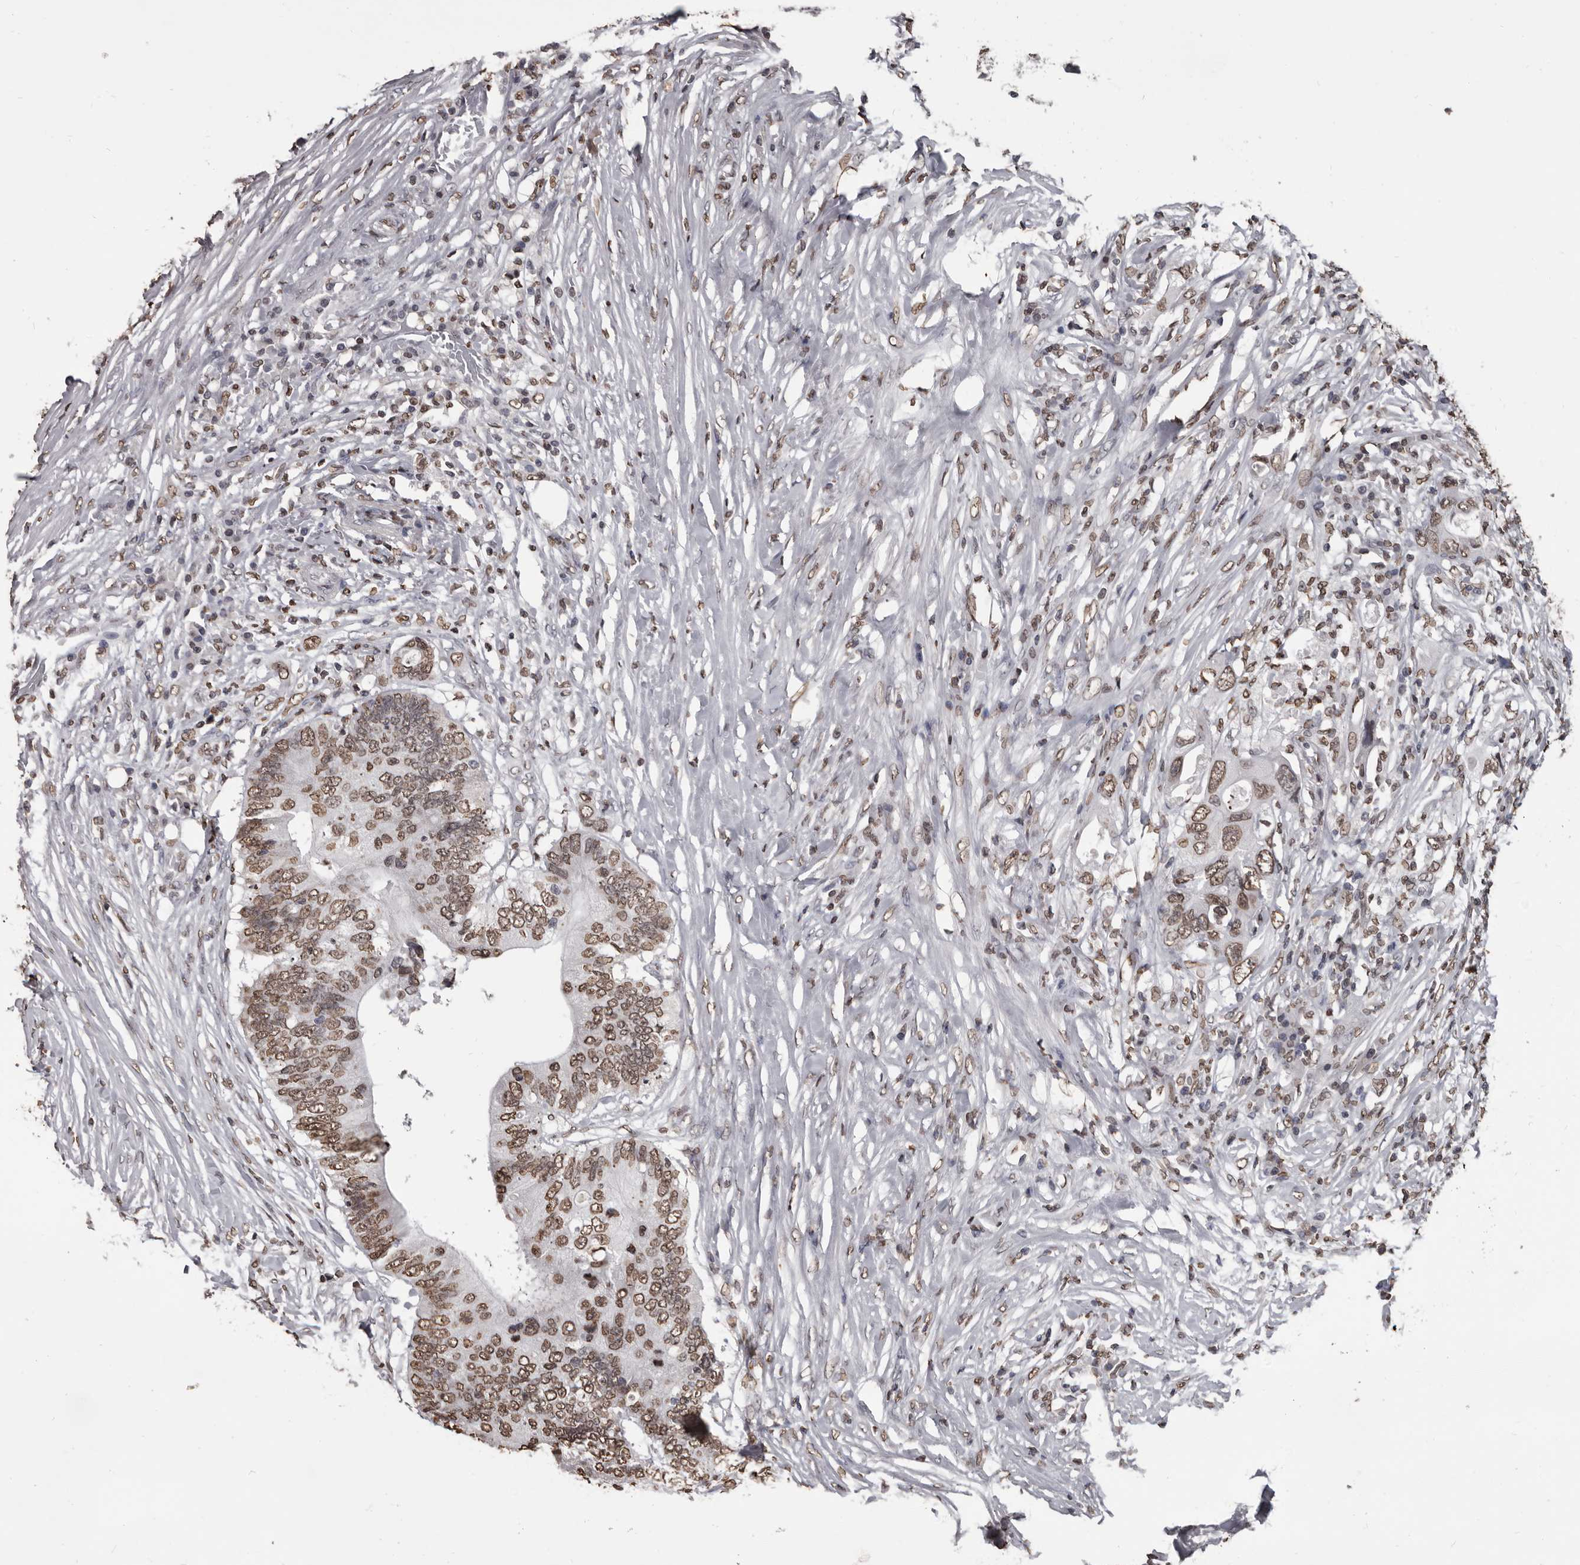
{"staining": {"intensity": "moderate", "quantity": ">75%", "location": "cytoplasmic/membranous,nuclear"}, "tissue": "colorectal cancer", "cell_type": "Tumor cells", "image_type": "cancer", "snomed": [{"axis": "morphology", "description": "Adenocarcinoma, NOS"}, {"axis": "topography", "description": "Colon"}], "caption": "Protein analysis of colorectal cancer tissue reveals moderate cytoplasmic/membranous and nuclear expression in about >75% of tumor cells. Nuclei are stained in blue.", "gene": "AHR", "patient": {"sex": "male", "age": 71}}